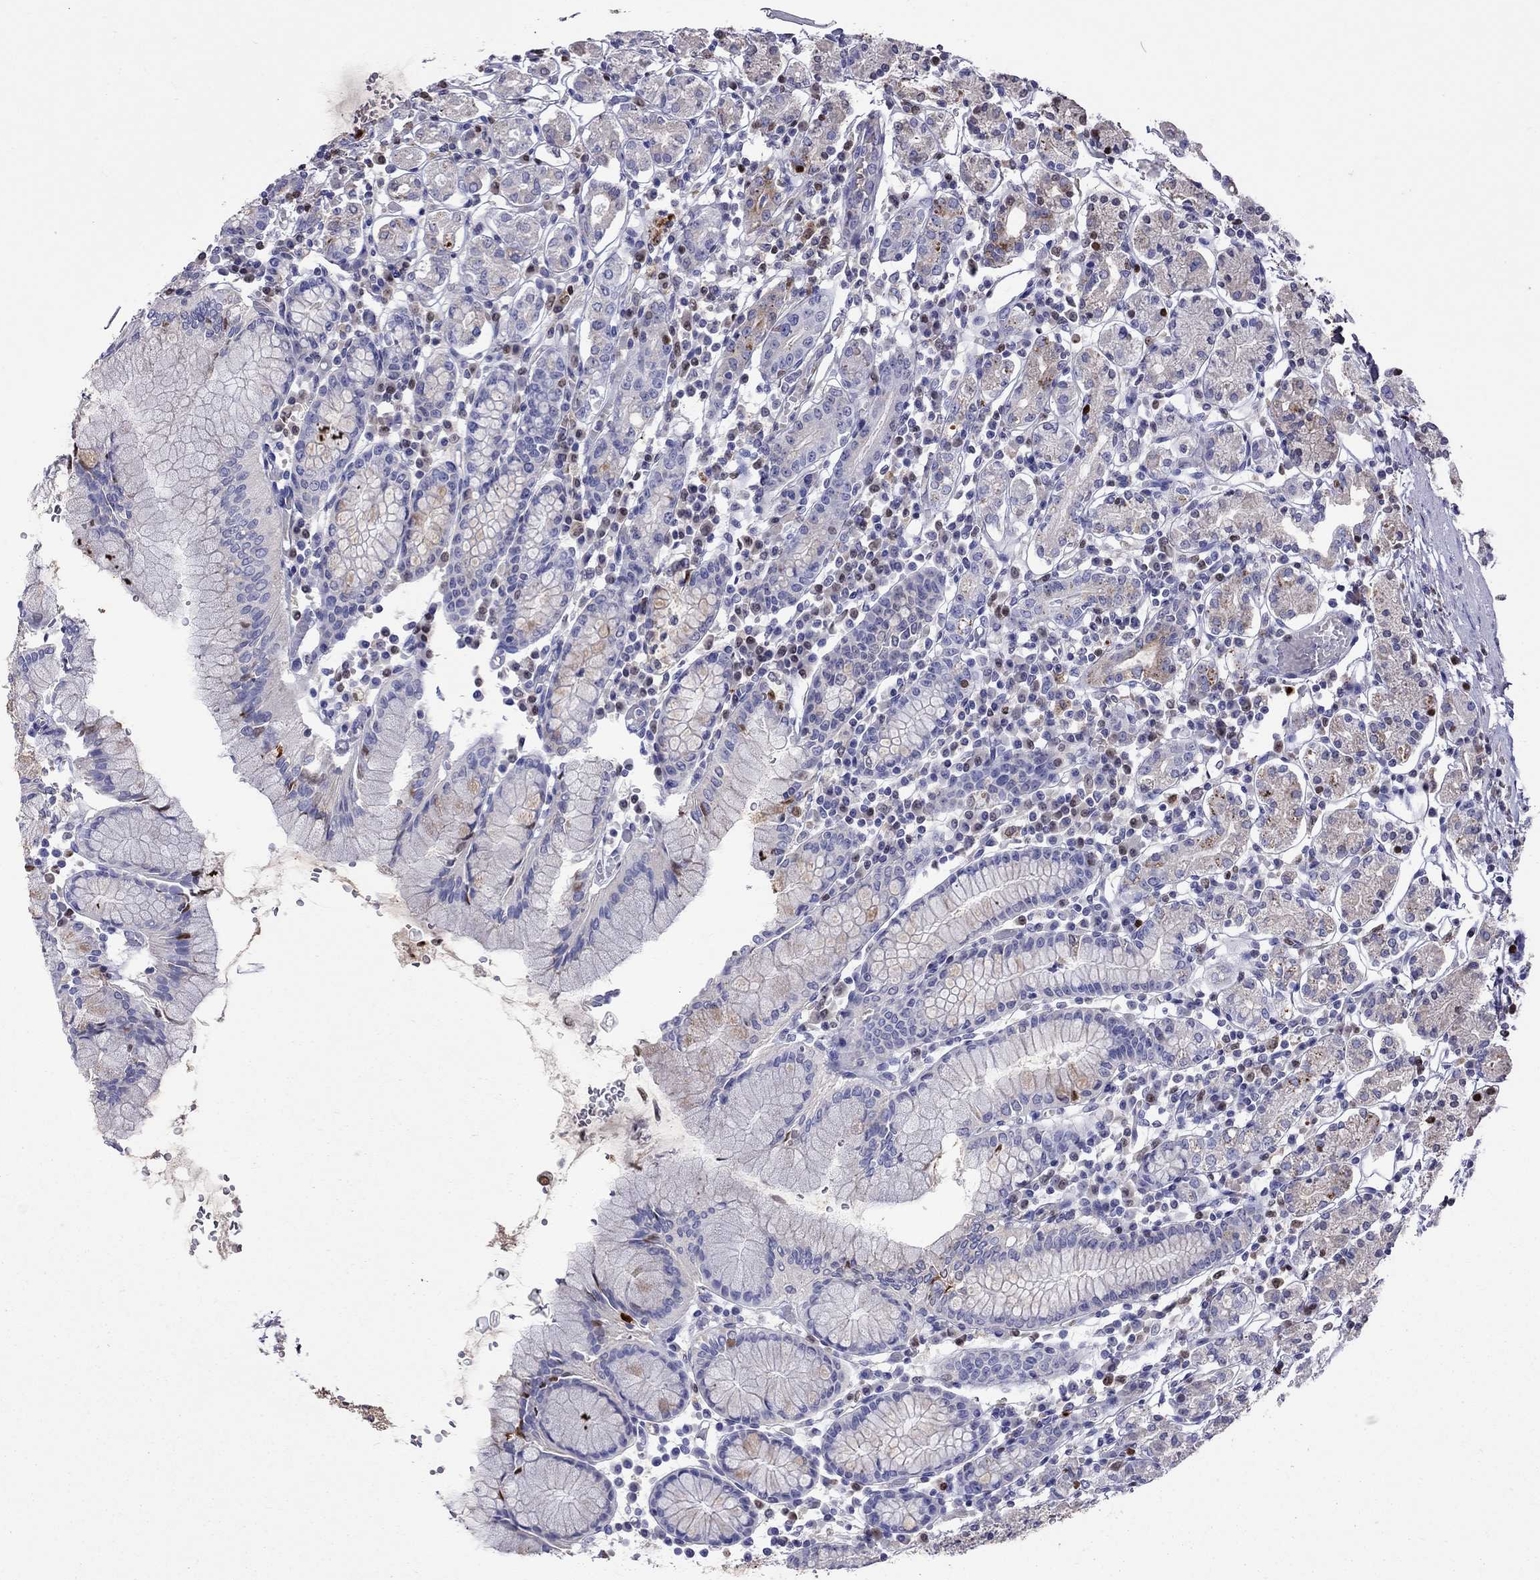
{"staining": {"intensity": "weak", "quantity": "<25%", "location": "cytoplasmic/membranous"}, "tissue": "stomach", "cell_type": "Glandular cells", "image_type": "normal", "snomed": [{"axis": "morphology", "description": "Normal tissue, NOS"}, {"axis": "topography", "description": "Stomach, upper"}, {"axis": "topography", "description": "Stomach"}], "caption": "Immunohistochemical staining of unremarkable human stomach reveals no significant staining in glandular cells.", "gene": "SERPINA3", "patient": {"sex": "male", "age": 62}}